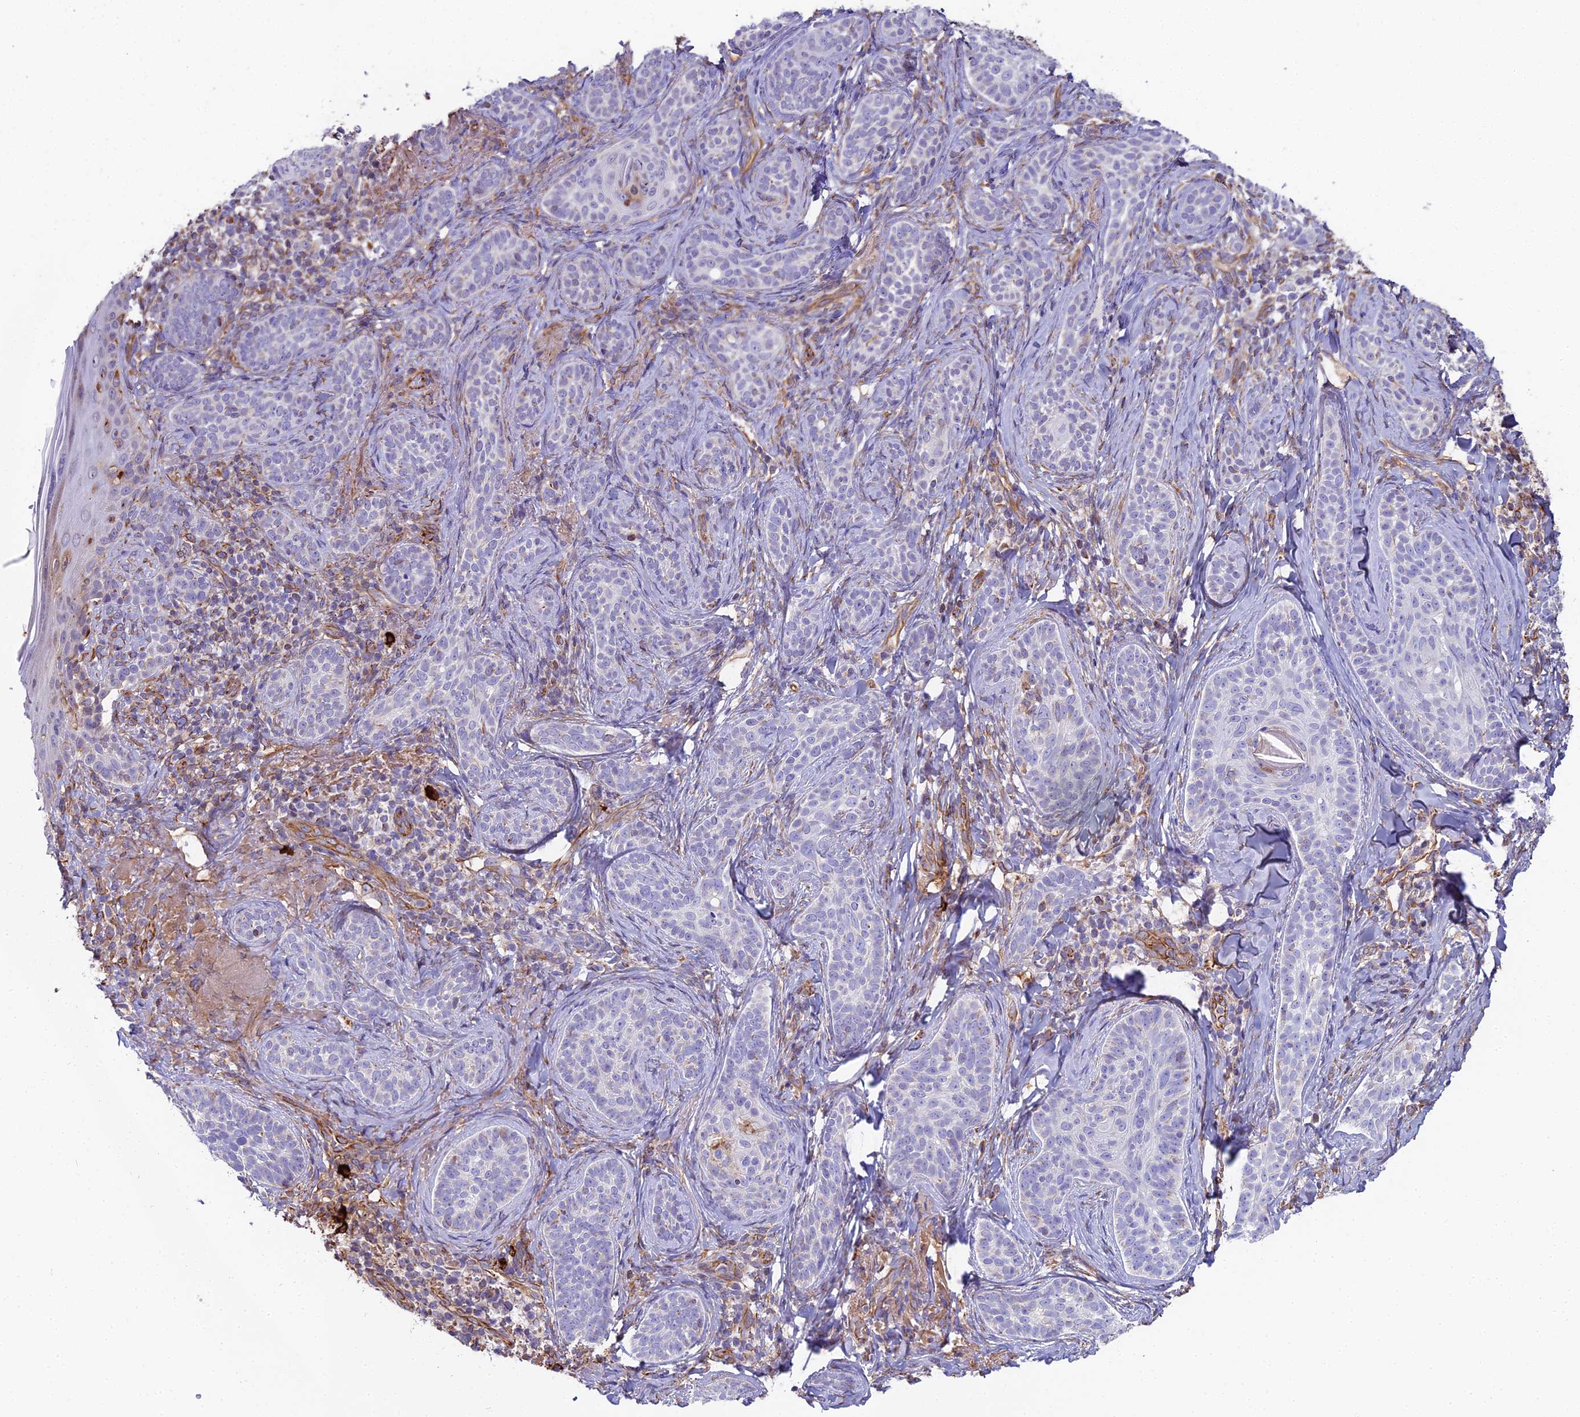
{"staining": {"intensity": "negative", "quantity": "none", "location": "none"}, "tissue": "skin cancer", "cell_type": "Tumor cells", "image_type": "cancer", "snomed": [{"axis": "morphology", "description": "Basal cell carcinoma"}, {"axis": "topography", "description": "Skin"}], "caption": "High power microscopy micrograph of an immunohistochemistry image of skin cancer (basal cell carcinoma), revealing no significant staining in tumor cells.", "gene": "BEX4", "patient": {"sex": "male", "age": 71}}